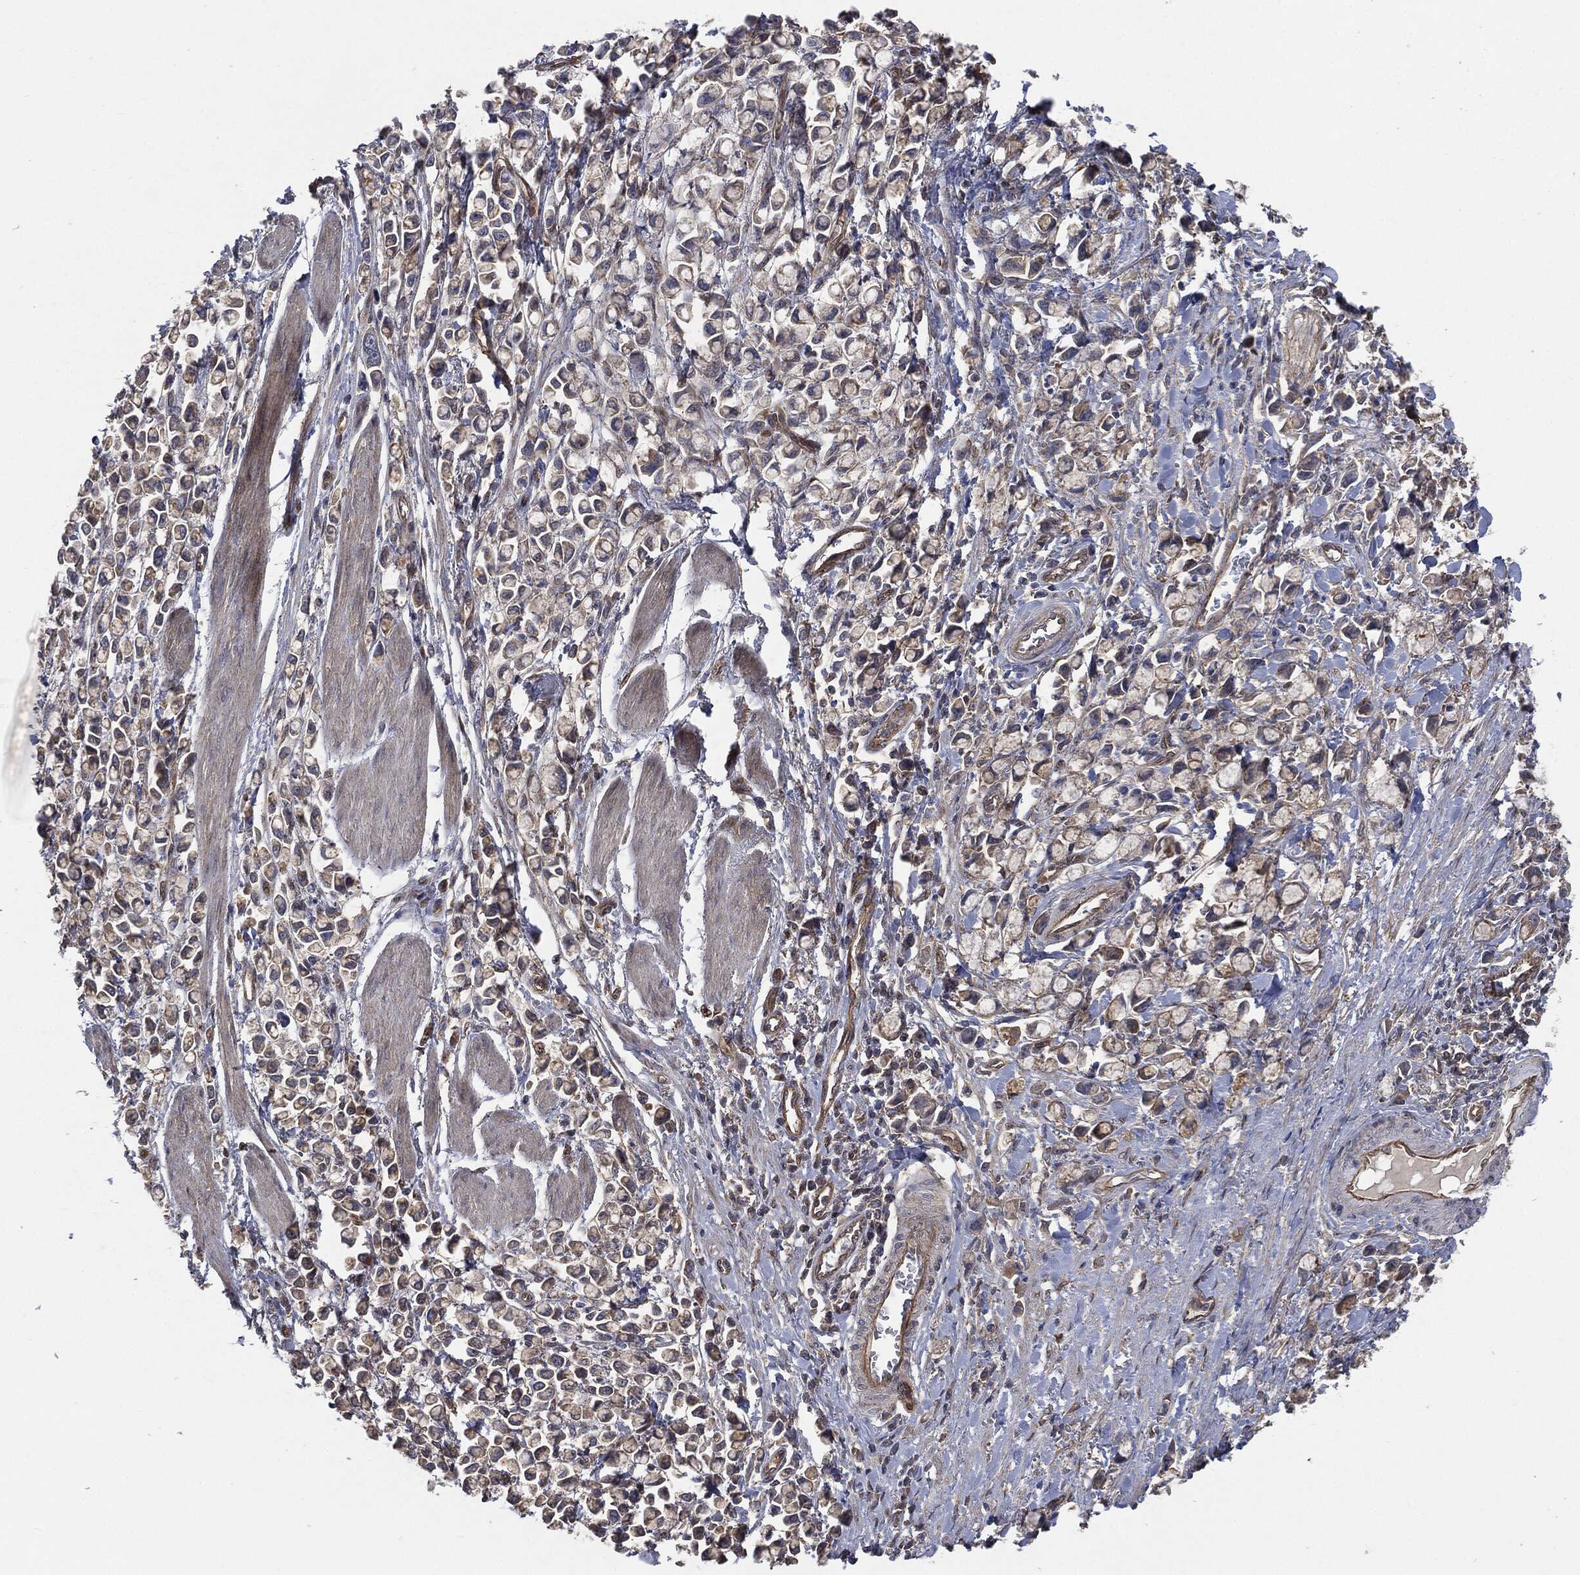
{"staining": {"intensity": "weak", "quantity": "25%-75%", "location": "cytoplasmic/membranous"}, "tissue": "stomach cancer", "cell_type": "Tumor cells", "image_type": "cancer", "snomed": [{"axis": "morphology", "description": "Adenocarcinoma, NOS"}, {"axis": "topography", "description": "Stomach"}], "caption": "Immunohistochemistry image of neoplastic tissue: human adenocarcinoma (stomach) stained using immunohistochemistry demonstrates low levels of weak protein expression localized specifically in the cytoplasmic/membranous of tumor cells, appearing as a cytoplasmic/membranous brown color.", "gene": "EPS15L1", "patient": {"sex": "female", "age": 81}}